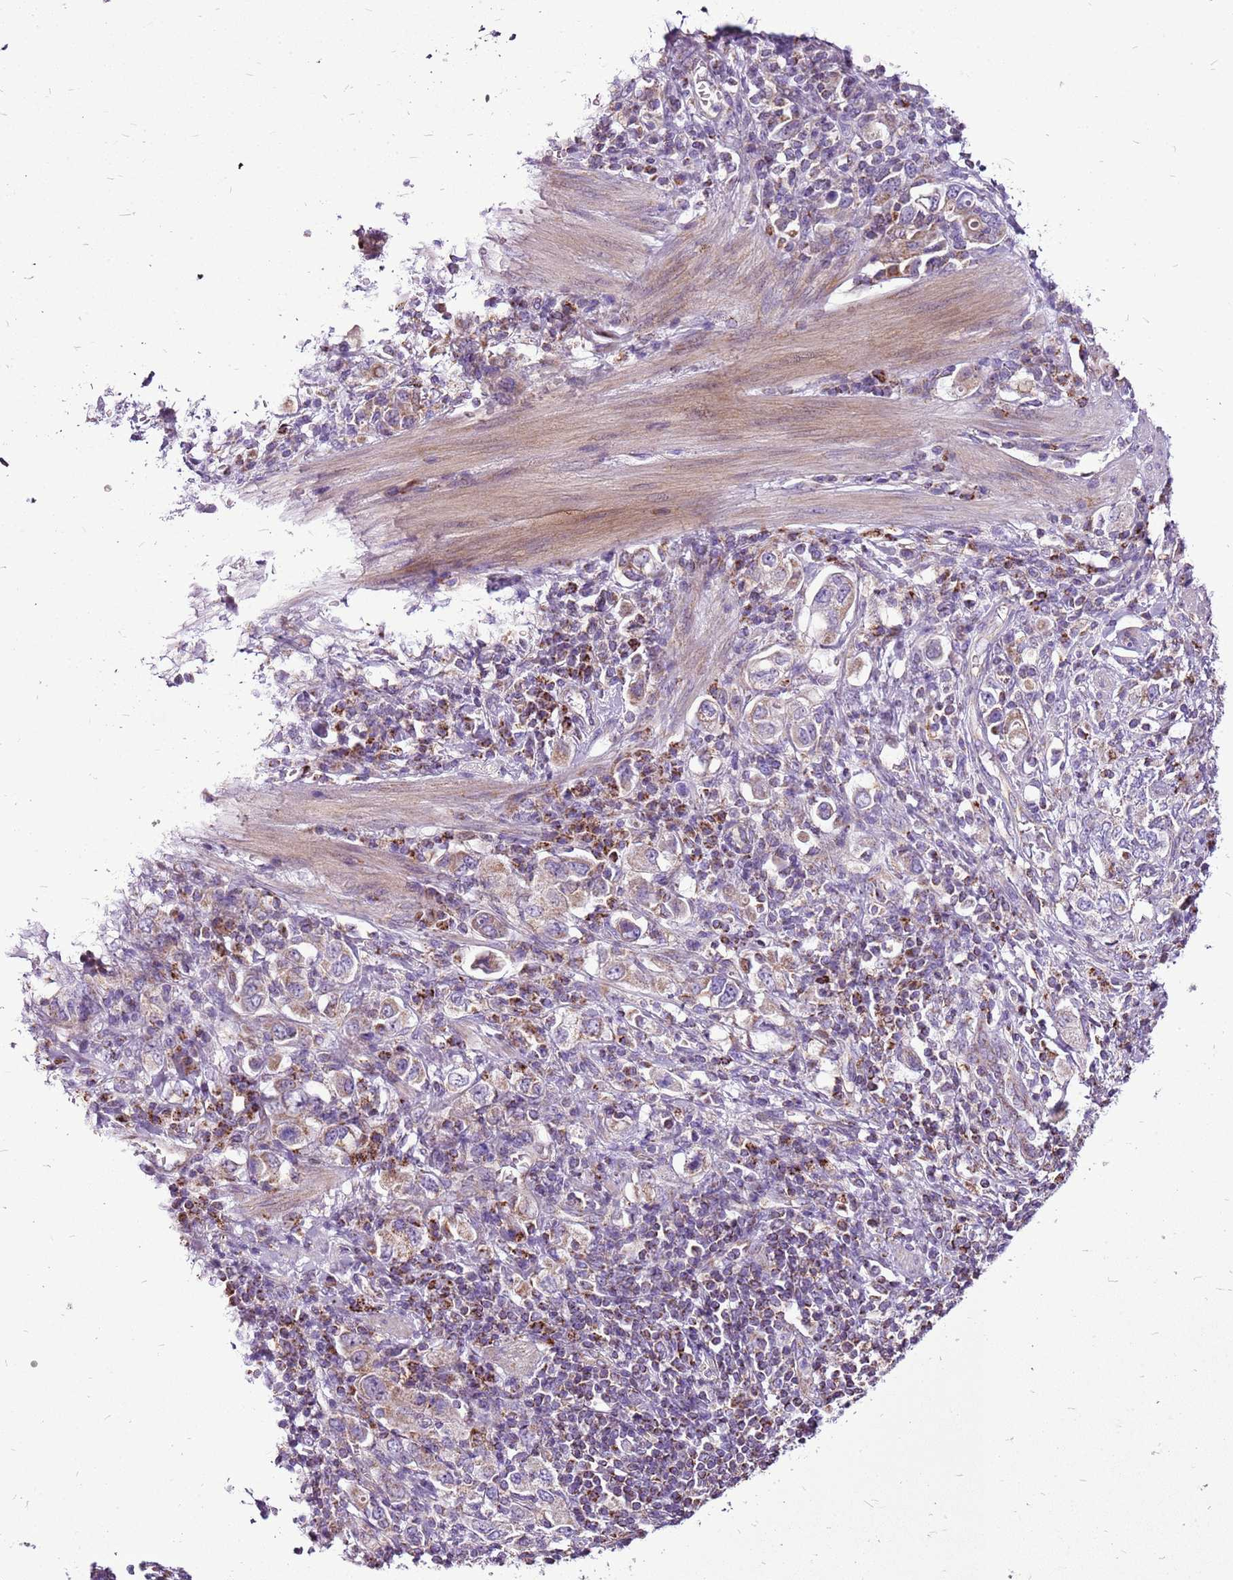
{"staining": {"intensity": "weak", "quantity": "<25%", "location": "cytoplasmic/membranous"}, "tissue": "stomach cancer", "cell_type": "Tumor cells", "image_type": "cancer", "snomed": [{"axis": "morphology", "description": "Adenocarcinoma, NOS"}, {"axis": "topography", "description": "Stomach, upper"}, {"axis": "topography", "description": "Stomach"}], "caption": "Stomach cancer (adenocarcinoma) was stained to show a protein in brown. There is no significant positivity in tumor cells.", "gene": "GCDH", "patient": {"sex": "male", "age": 62}}